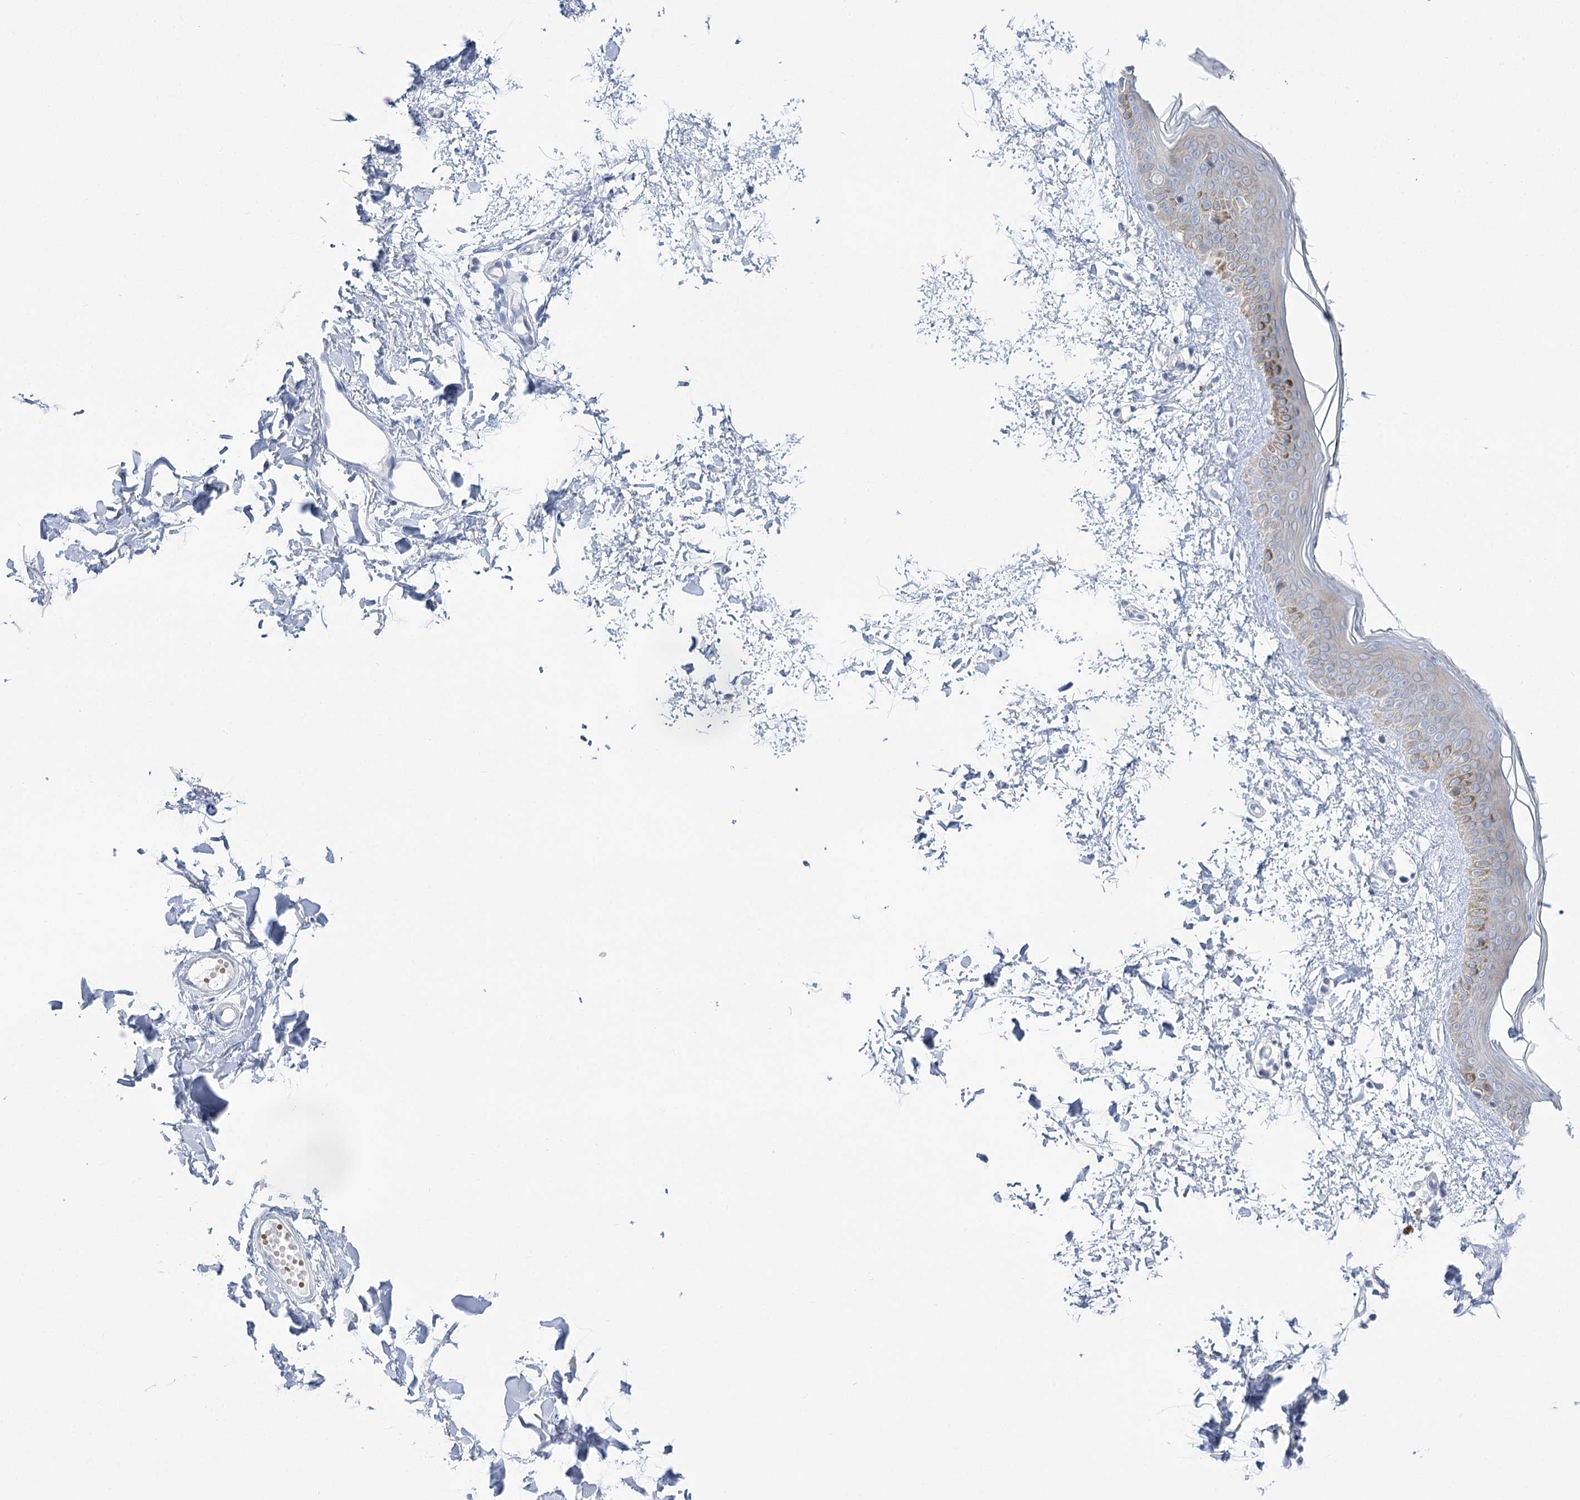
{"staining": {"intensity": "negative", "quantity": "none", "location": "none"}, "tissue": "skin", "cell_type": "Fibroblasts", "image_type": "normal", "snomed": [{"axis": "morphology", "description": "Normal tissue, NOS"}, {"axis": "topography", "description": "Skin"}], "caption": "High power microscopy image of an immunohistochemistry (IHC) histopathology image of unremarkable skin, revealing no significant staining in fibroblasts.", "gene": "SIAE", "patient": {"sex": "female", "age": 58}}